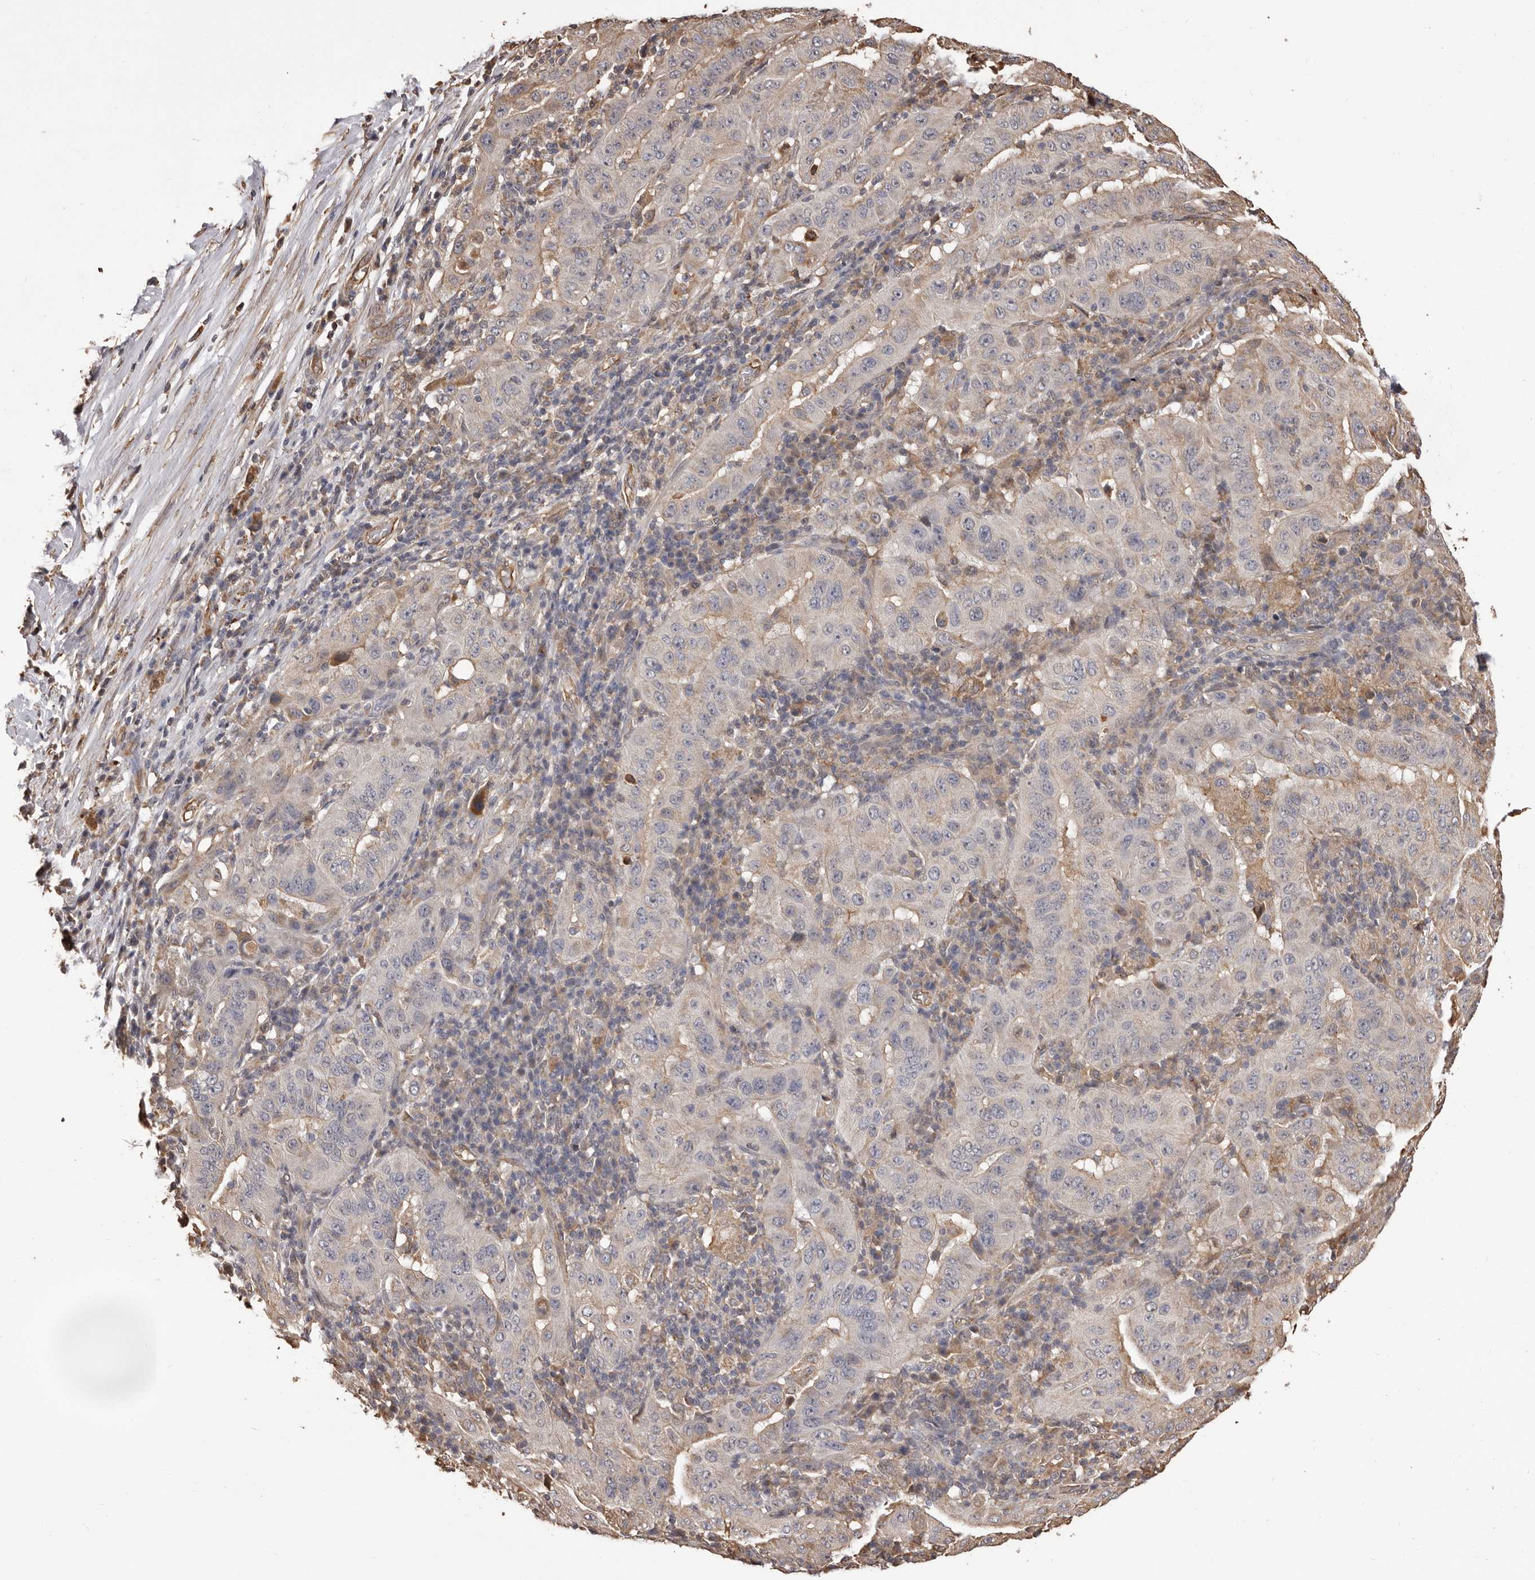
{"staining": {"intensity": "weak", "quantity": "<25%", "location": "cytoplasmic/membranous"}, "tissue": "pancreatic cancer", "cell_type": "Tumor cells", "image_type": "cancer", "snomed": [{"axis": "morphology", "description": "Adenocarcinoma, NOS"}, {"axis": "topography", "description": "Pancreas"}], "caption": "IHC photomicrograph of adenocarcinoma (pancreatic) stained for a protein (brown), which reveals no staining in tumor cells.", "gene": "ALPK1", "patient": {"sex": "male", "age": 63}}